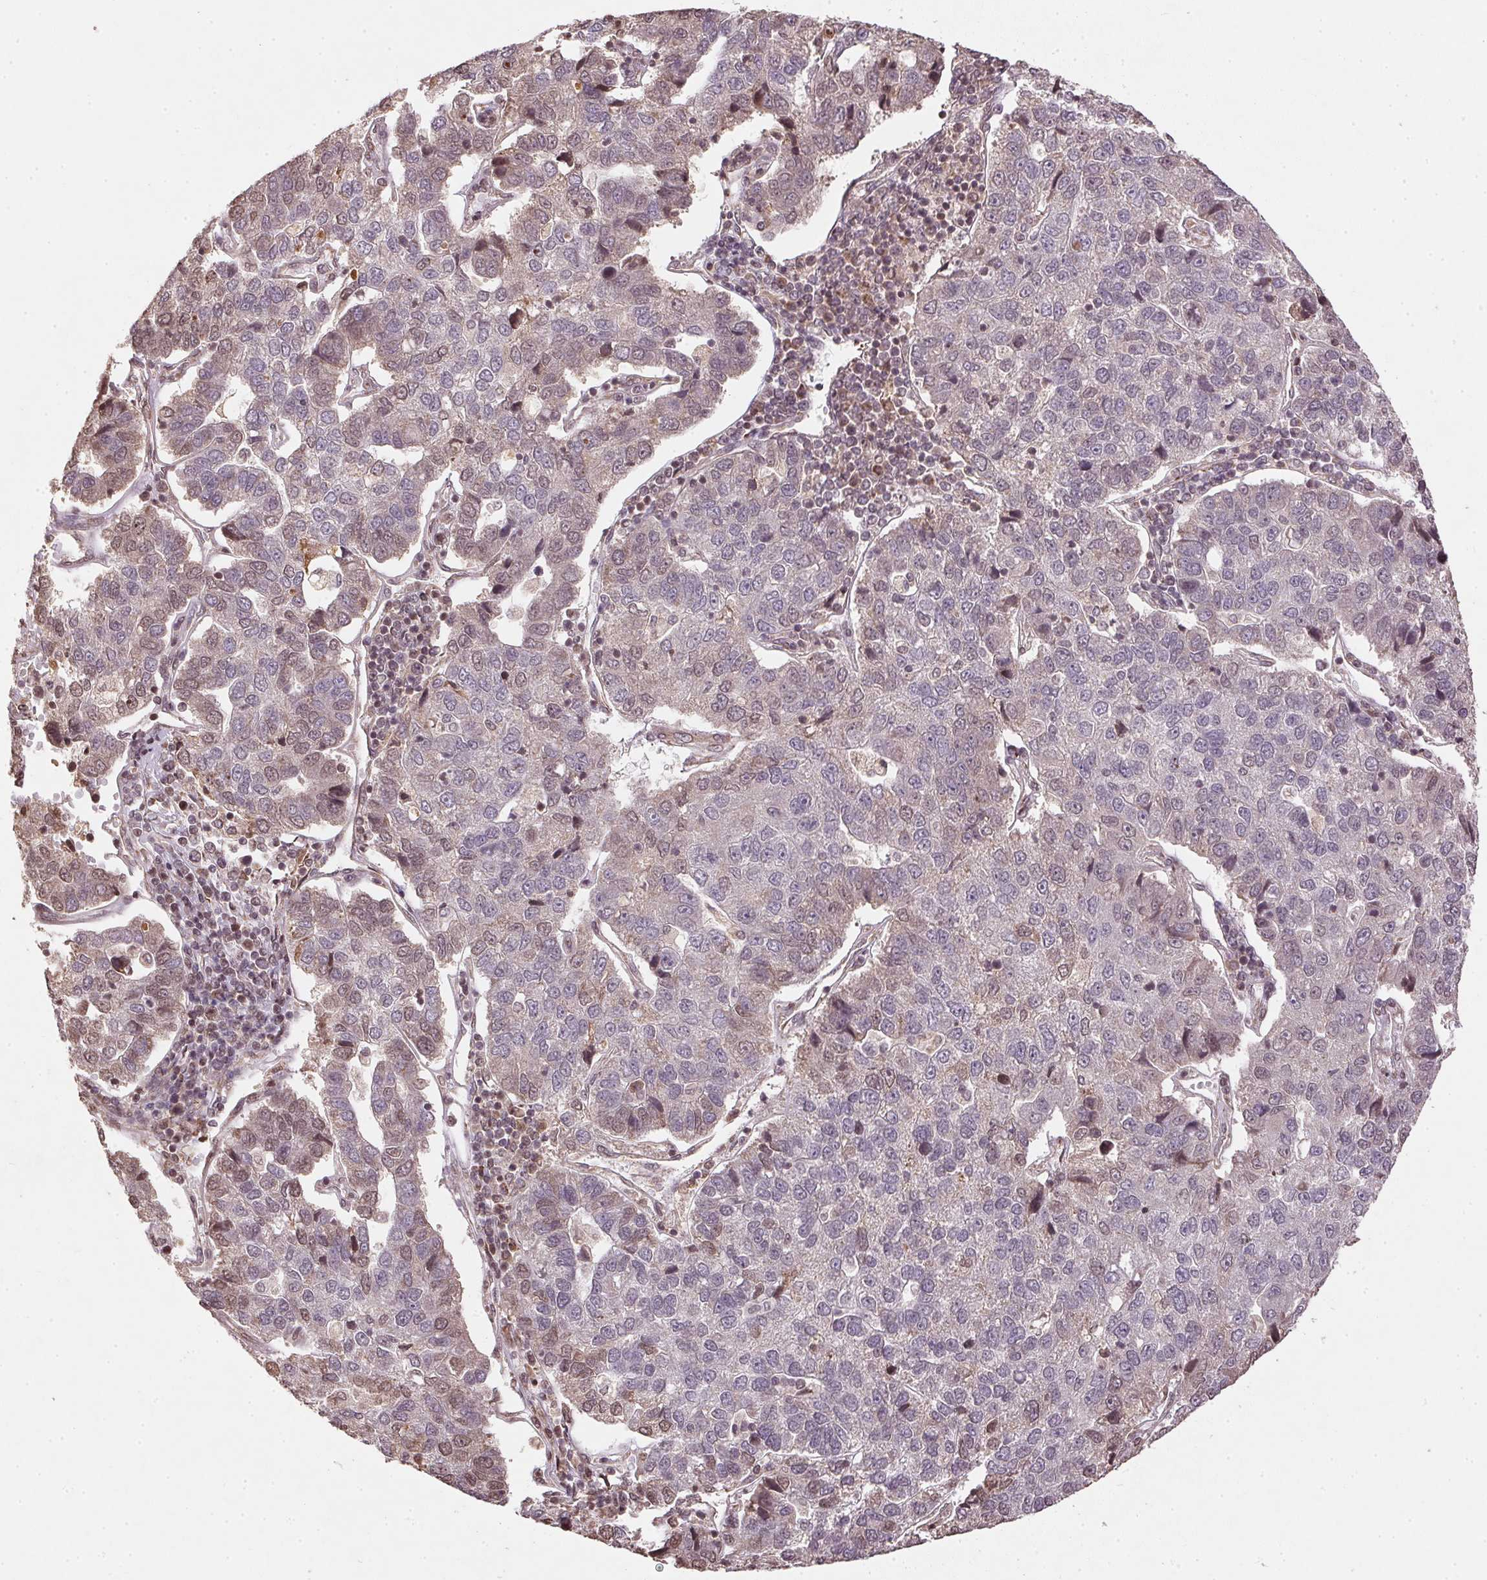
{"staining": {"intensity": "weak", "quantity": "25%-75%", "location": "cytoplasmic/membranous"}, "tissue": "pancreatic cancer", "cell_type": "Tumor cells", "image_type": "cancer", "snomed": [{"axis": "morphology", "description": "Adenocarcinoma, NOS"}, {"axis": "topography", "description": "Pancreas"}], "caption": "Tumor cells exhibit low levels of weak cytoplasmic/membranous staining in about 25%-75% of cells in human pancreatic adenocarcinoma.", "gene": "SPRED2", "patient": {"sex": "female", "age": 61}}